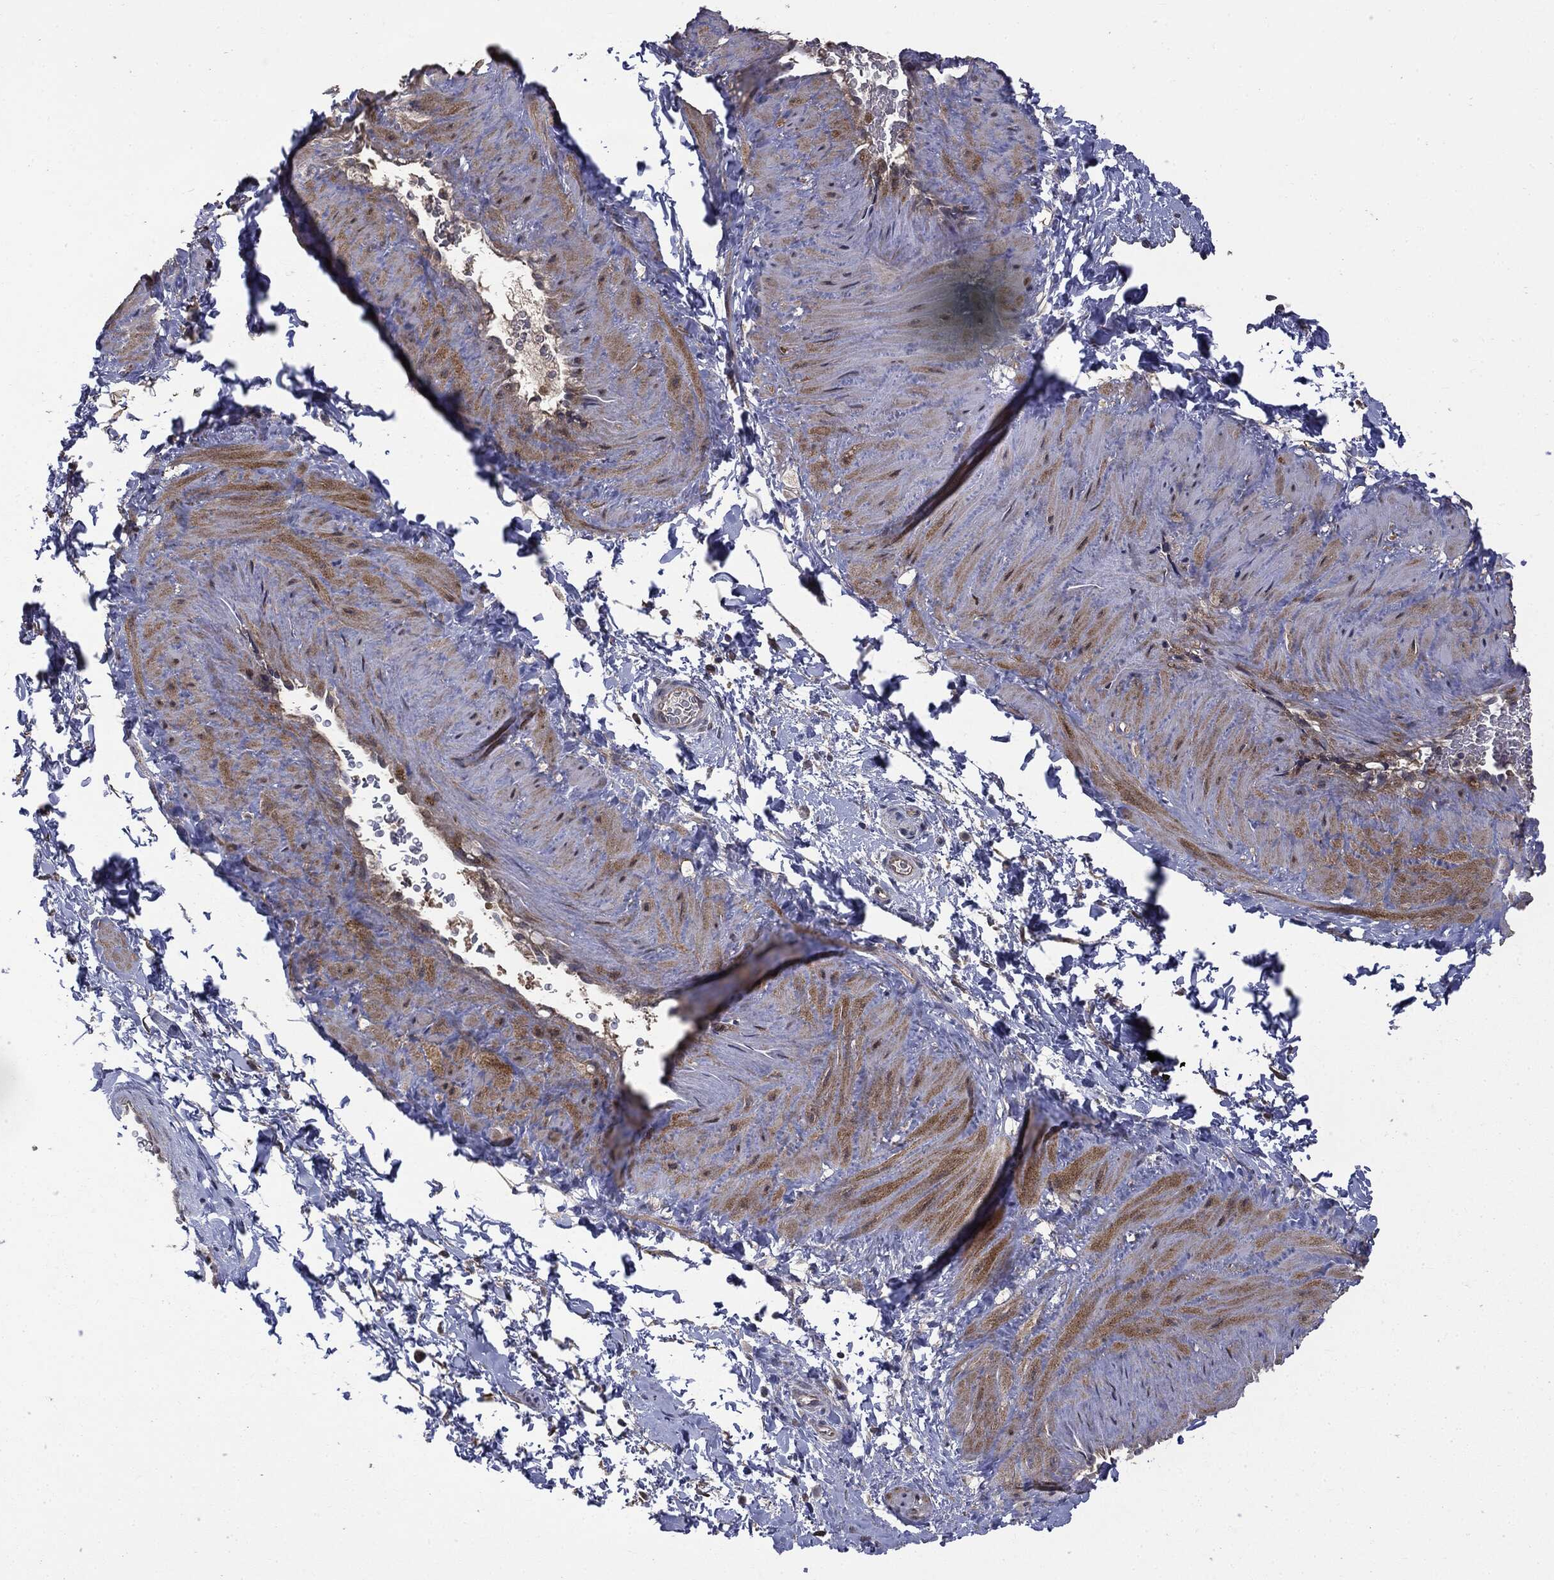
{"staining": {"intensity": "negative", "quantity": "none", "location": "none"}, "tissue": "soft tissue", "cell_type": "Fibroblasts", "image_type": "normal", "snomed": [{"axis": "morphology", "description": "Normal tissue, NOS"}, {"axis": "topography", "description": "Soft tissue"}, {"axis": "topography", "description": "Vascular tissue"}], "caption": "The micrograph demonstrates no significant positivity in fibroblasts of soft tissue. (IHC, brightfield microscopy, high magnification).", "gene": "MTOR", "patient": {"sex": "male", "age": 41}}